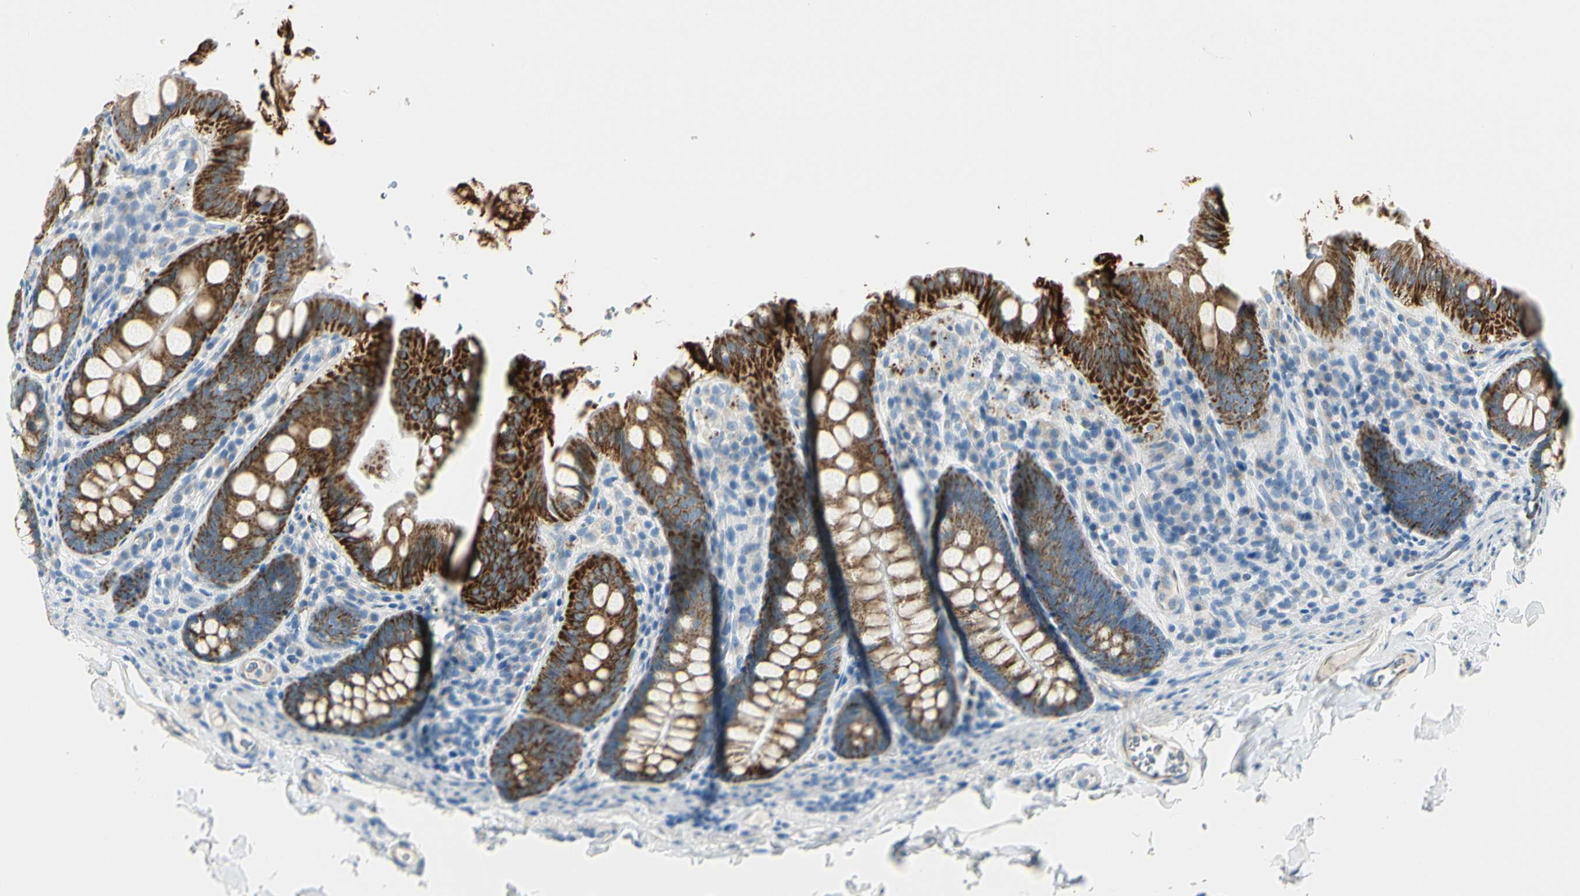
{"staining": {"intensity": "weak", "quantity": ">75%", "location": "cytoplasmic/membranous"}, "tissue": "colon", "cell_type": "Endothelial cells", "image_type": "normal", "snomed": [{"axis": "morphology", "description": "Normal tissue, NOS"}, {"axis": "topography", "description": "Colon"}], "caption": "Protein analysis of normal colon shows weak cytoplasmic/membranous staining in about >75% of endothelial cells. The staining was performed using DAB to visualize the protein expression in brown, while the nuclei were stained in blue with hematoxylin (Magnification: 20x).", "gene": "SLC6A15", "patient": {"sex": "female", "age": 61}}